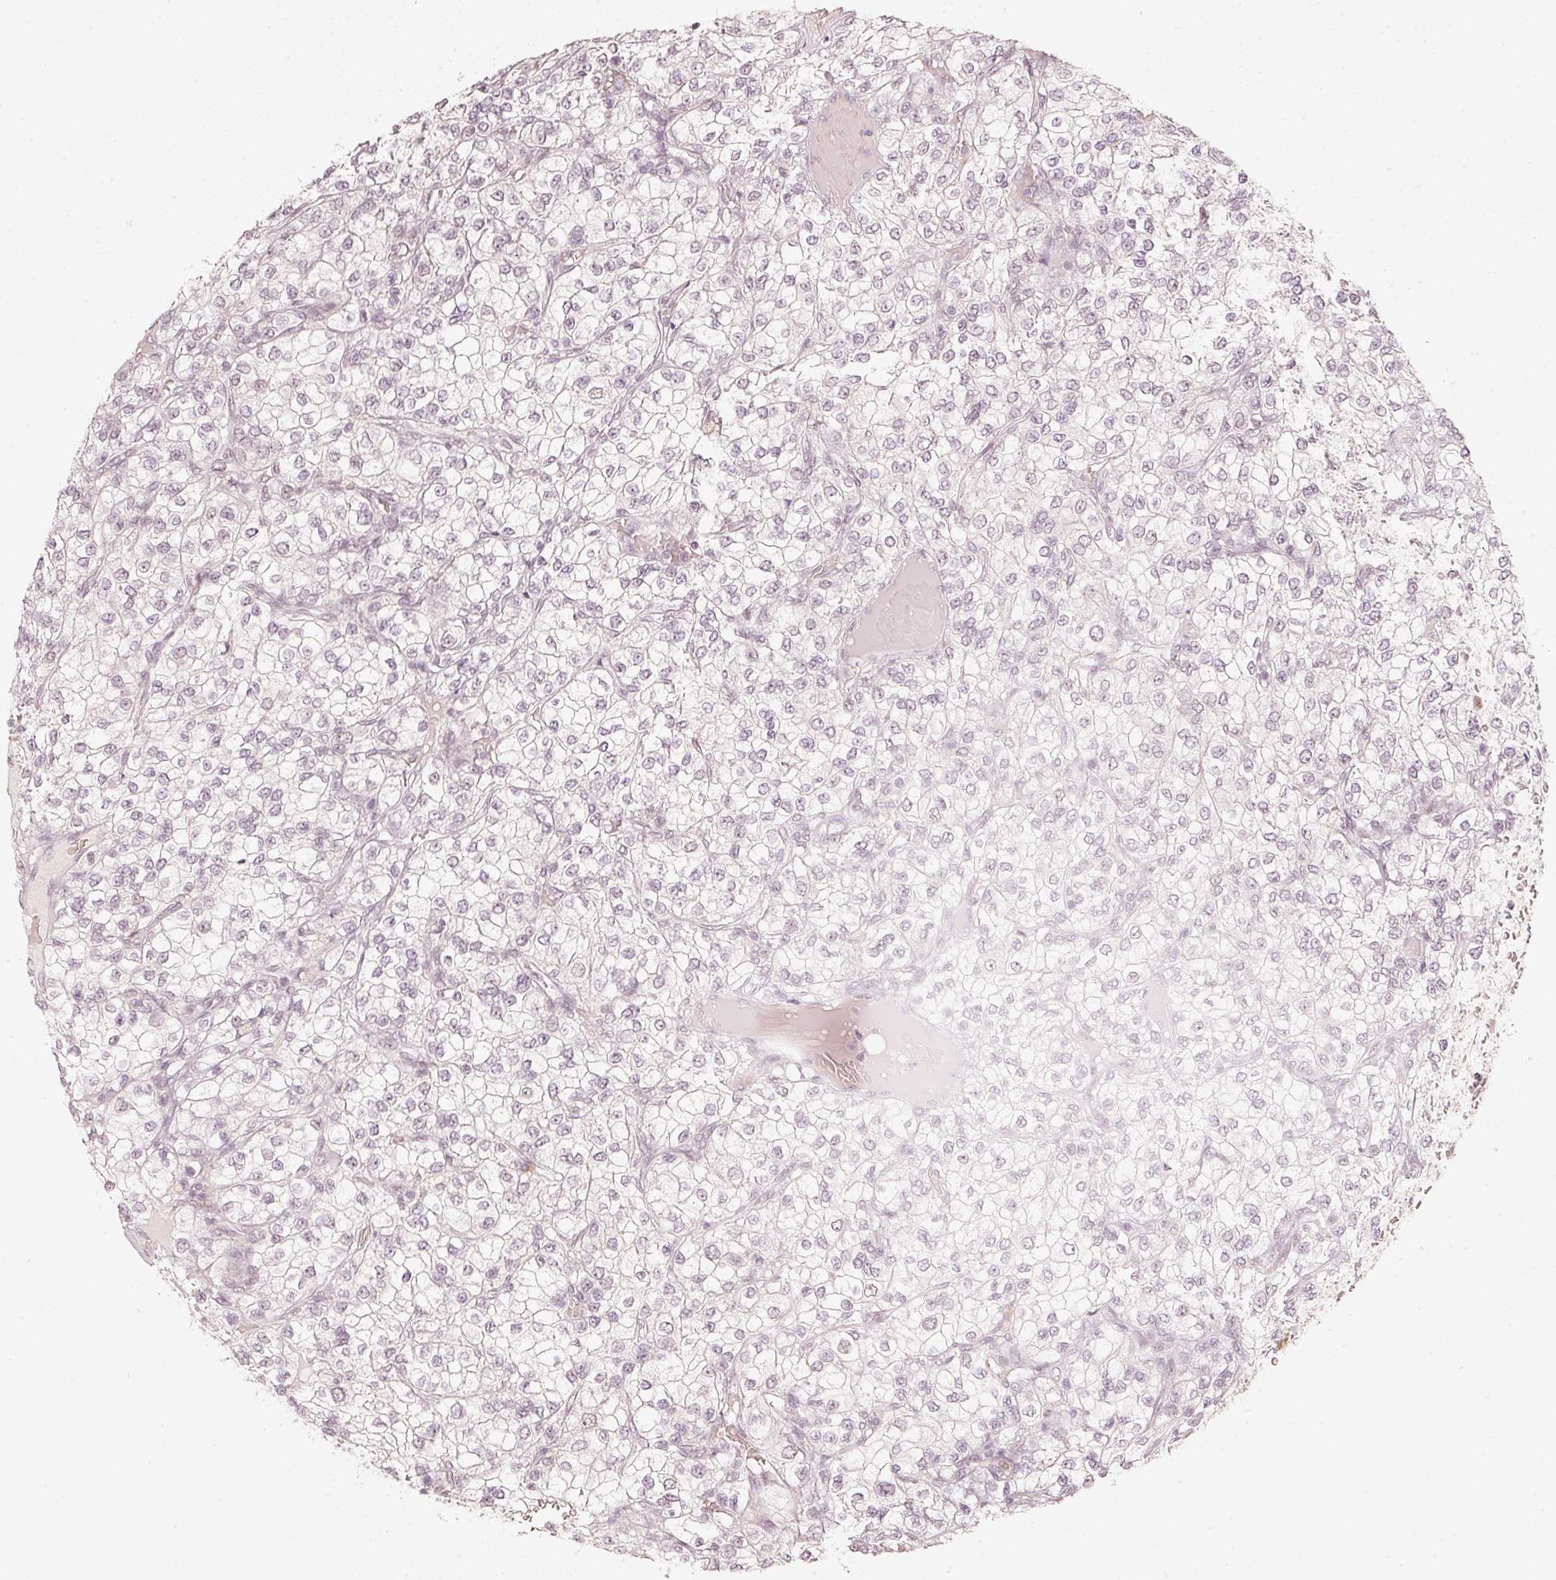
{"staining": {"intensity": "negative", "quantity": "none", "location": "none"}, "tissue": "renal cancer", "cell_type": "Tumor cells", "image_type": "cancer", "snomed": [{"axis": "morphology", "description": "Adenocarcinoma, NOS"}, {"axis": "topography", "description": "Kidney"}], "caption": "The immunohistochemistry micrograph has no significant staining in tumor cells of adenocarcinoma (renal) tissue.", "gene": "PPP1R10", "patient": {"sex": "male", "age": 80}}